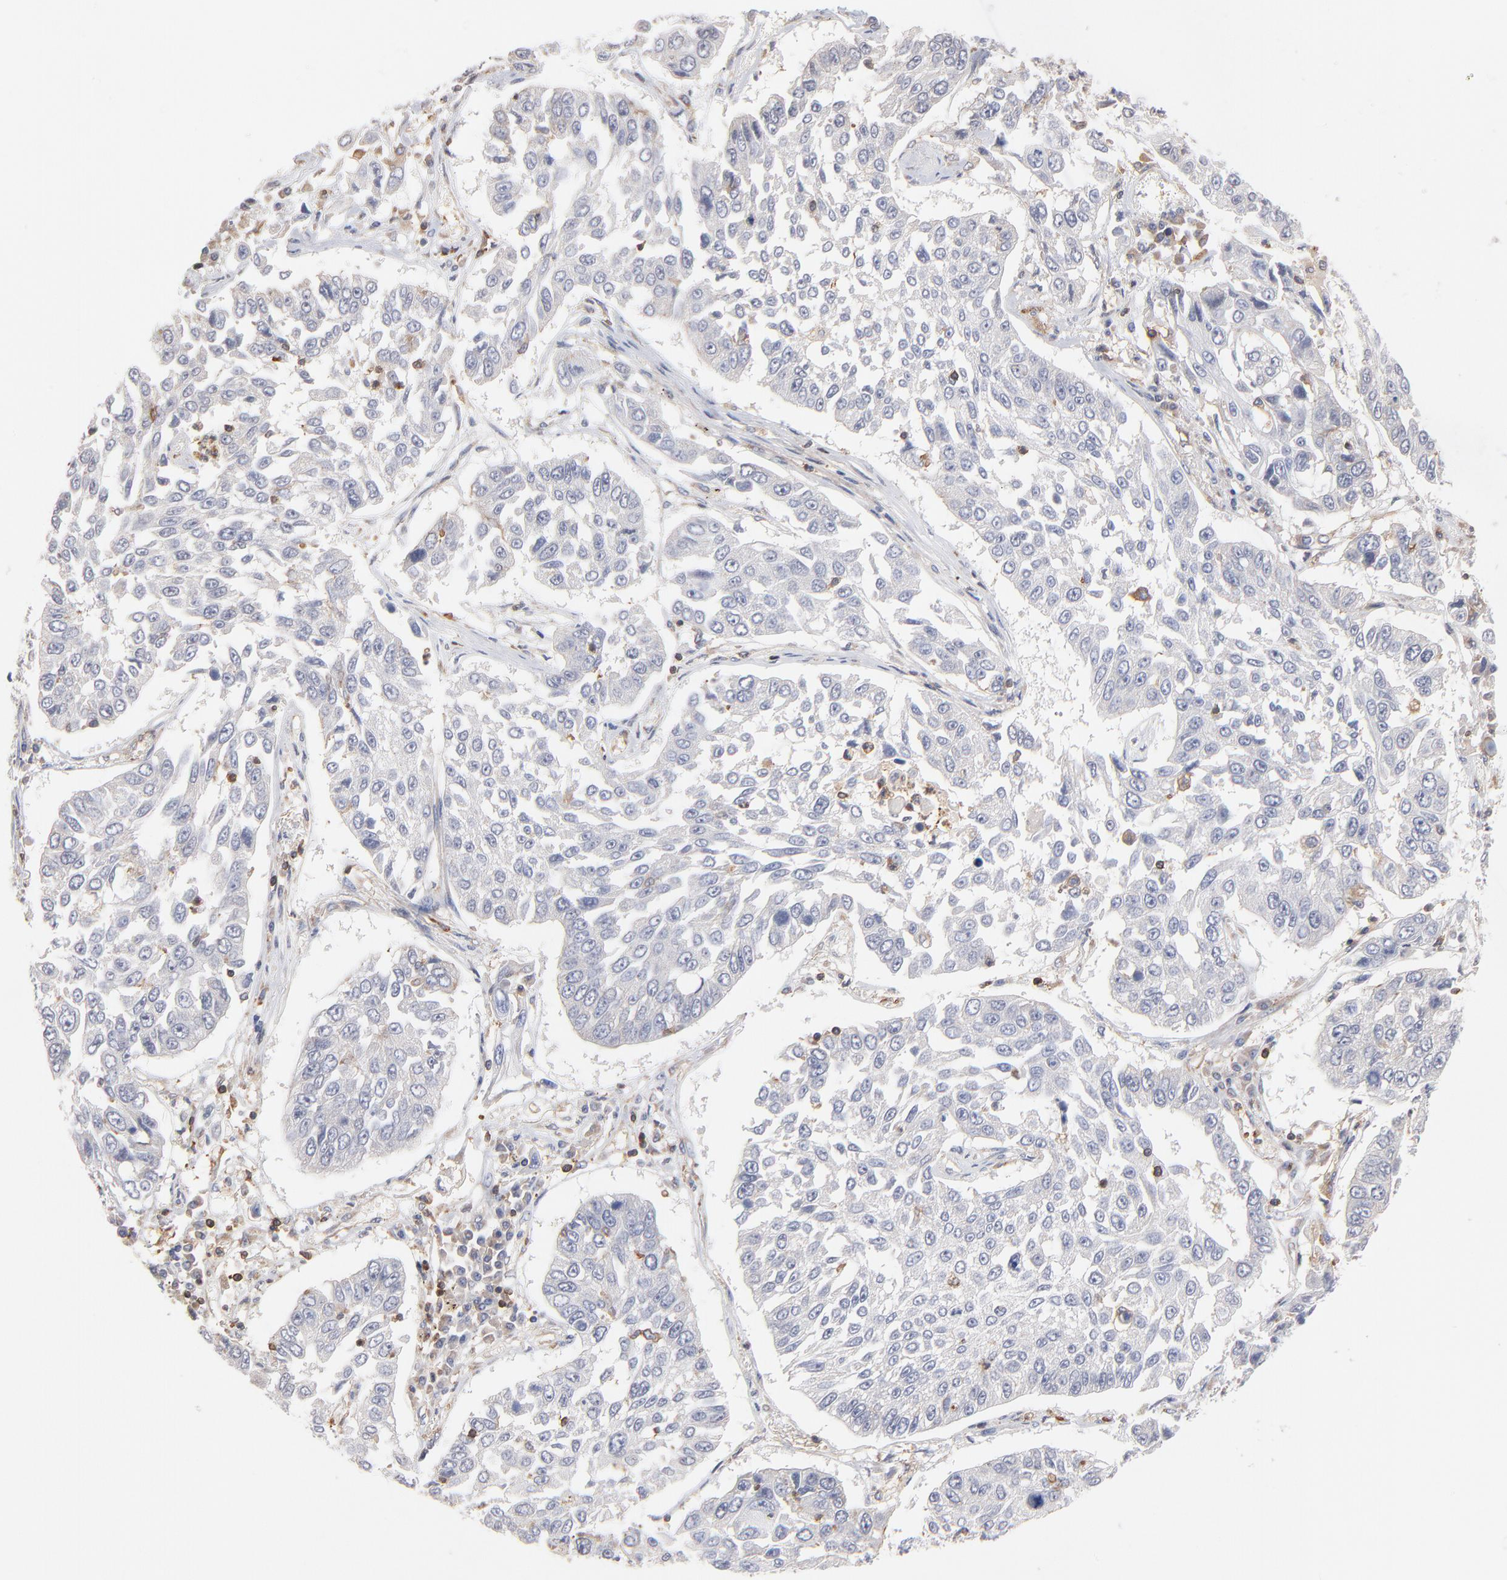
{"staining": {"intensity": "negative", "quantity": "none", "location": "none"}, "tissue": "lung cancer", "cell_type": "Tumor cells", "image_type": "cancer", "snomed": [{"axis": "morphology", "description": "Squamous cell carcinoma, NOS"}, {"axis": "topography", "description": "Lung"}], "caption": "The micrograph shows no significant staining in tumor cells of lung cancer (squamous cell carcinoma). The staining is performed using DAB (3,3'-diaminobenzidine) brown chromogen with nuclei counter-stained in using hematoxylin.", "gene": "WIPF1", "patient": {"sex": "male", "age": 71}}